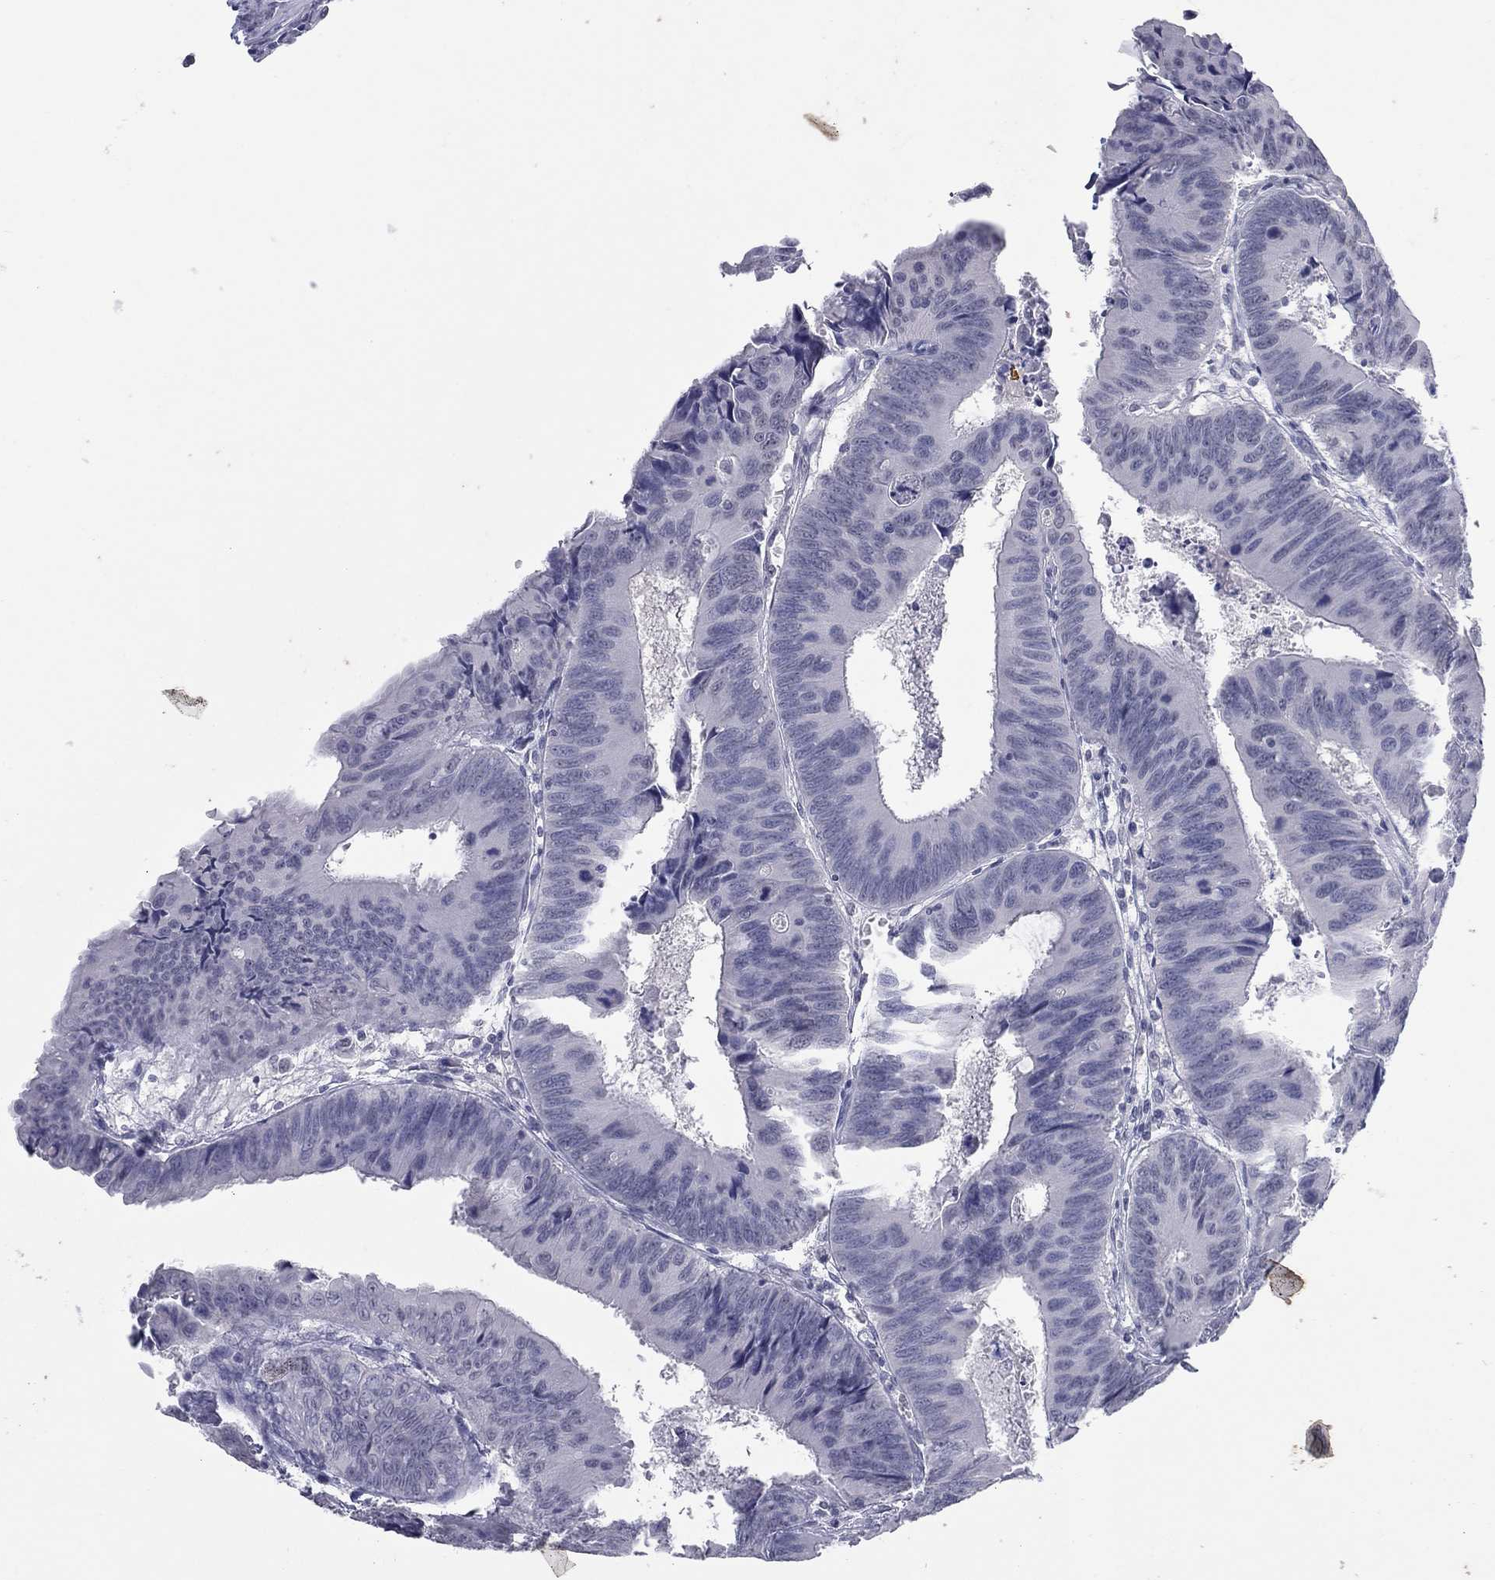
{"staining": {"intensity": "negative", "quantity": "none", "location": "none"}, "tissue": "colorectal cancer", "cell_type": "Tumor cells", "image_type": "cancer", "snomed": [{"axis": "morphology", "description": "Adenocarcinoma, NOS"}, {"axis": "topography", "description": "Rectum"}], "caption": "High power microscopy image of an immunohistochemistry (IHC) histopathology image of adenocarcinoma (colorectal), revealing no significant positivity in tumor cells.", "gene": "KRT75", "patient": {"sex": "male", "age": 67}}